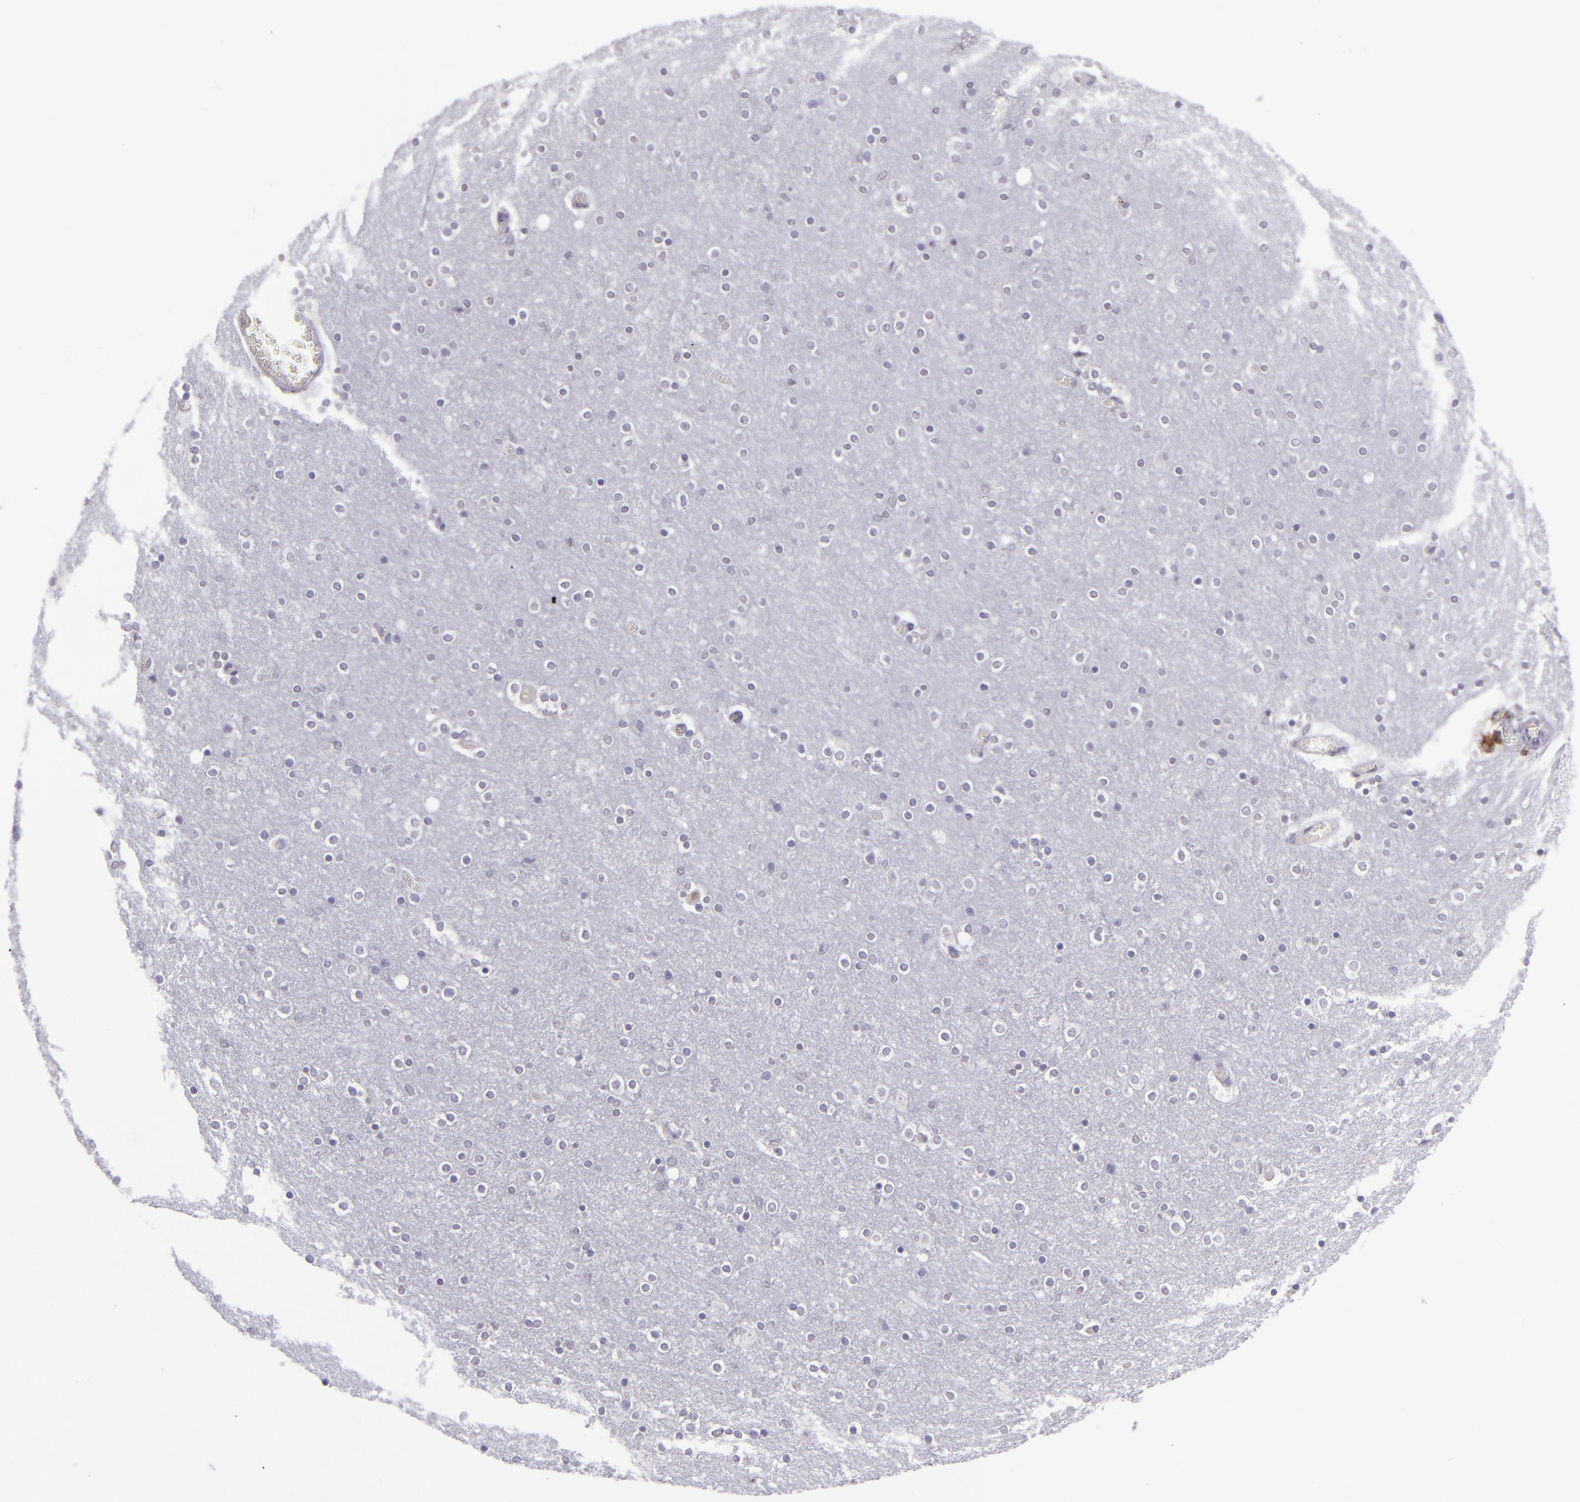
{"staining": {"intensity": "negative", "quantity": "none", "location": "none"}, "tissue": "cerebral cortex", "cell_type": "Endothelial cells", "image_type": "normal", "snomed": [{"axis": "morphology", "description": "Normal tissue, NOS"}, {"axis": "topography", "description": "Cerebral cortex"}], "caption": "This histopathology image is of unremarkable cerebral cortex stained with immunohistochemistry to label a protein in brown with the nuclei are counter-stained blue. There is no positivity in endothelial cells. (Brightfield microscopy of DAB immunohistochemistry at high magnification).", "gene": "CD48", "patient": {"sex": "female", "age": 54}}